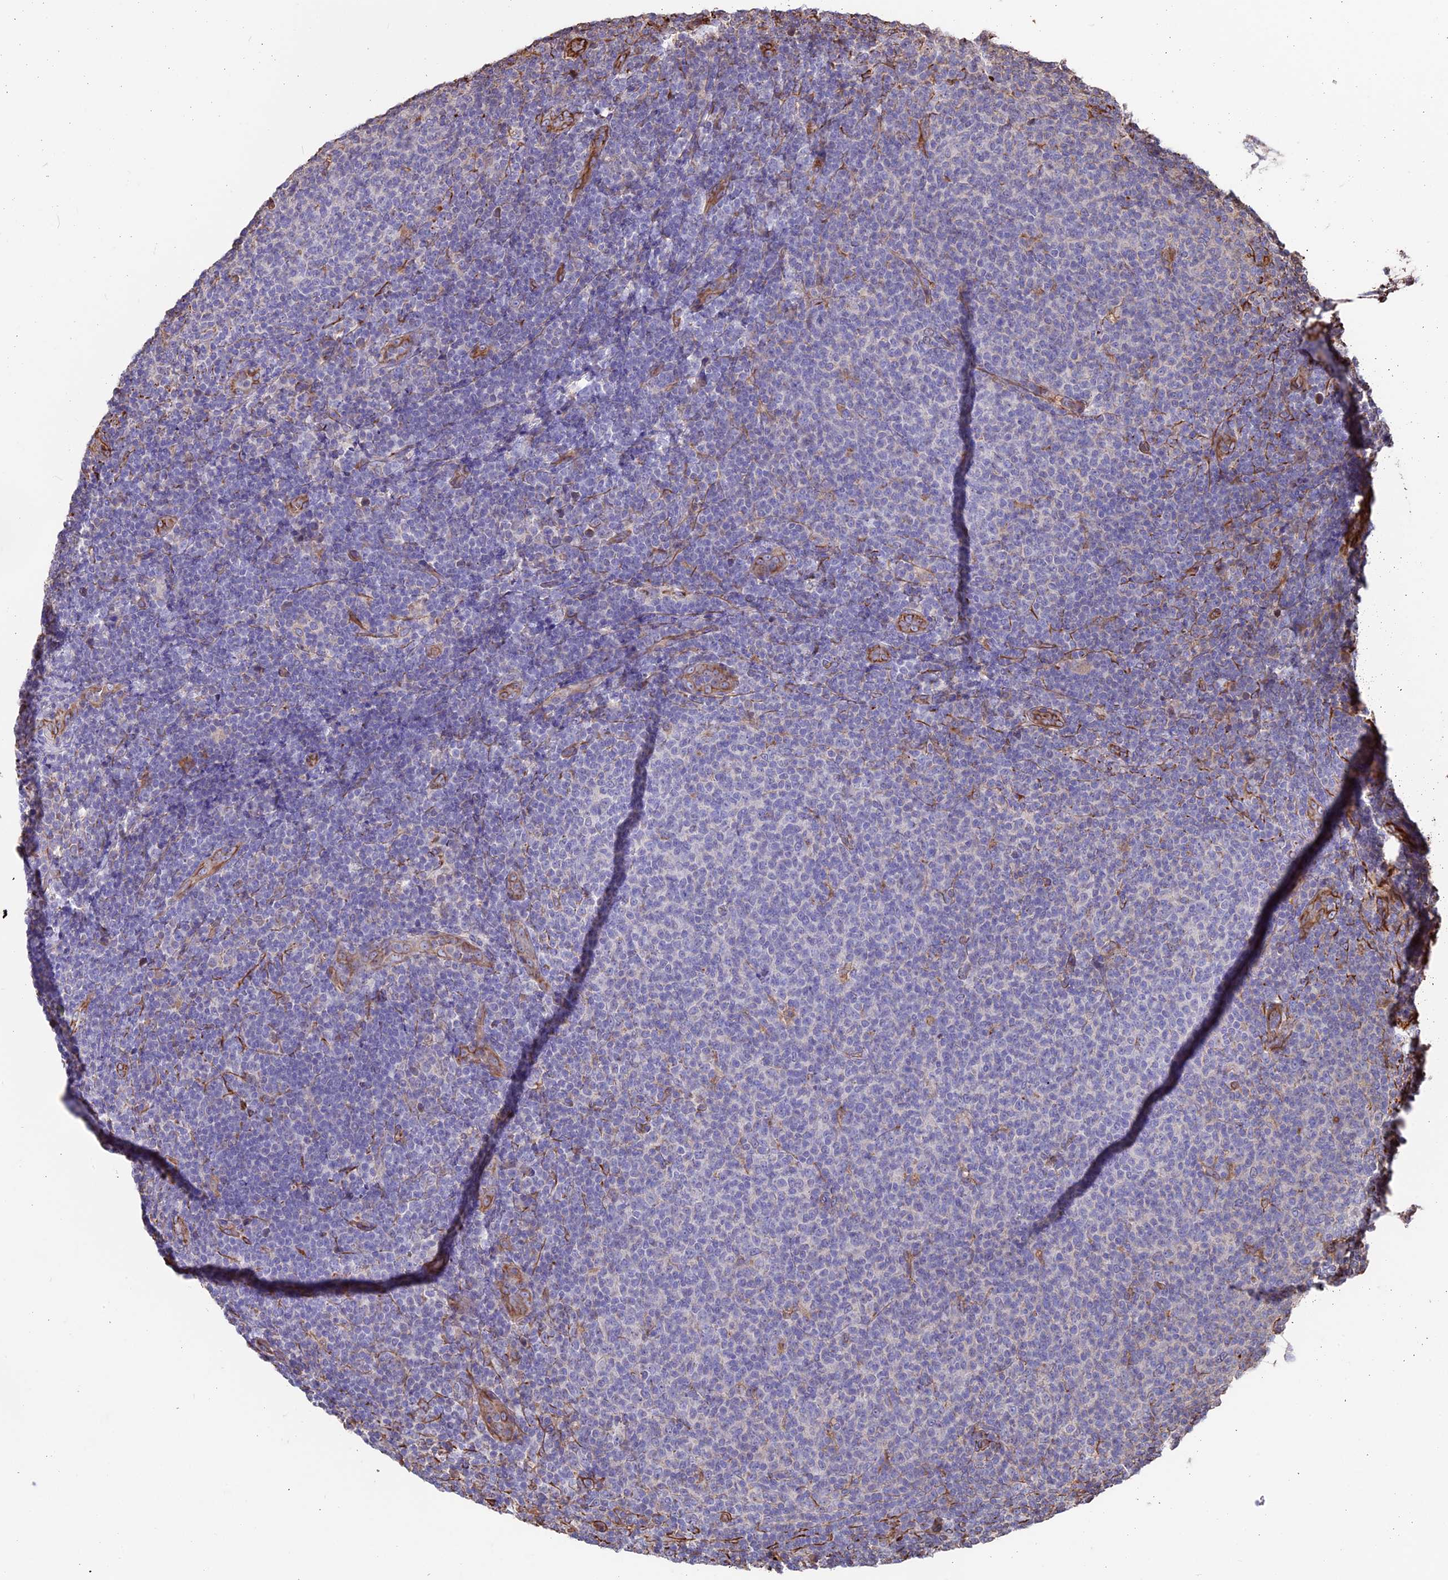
{"staining": {"intensity": "negative", "quantity": "none", "location": "none"}, "tissue": "lymphoma", "cell_type": "Tumor cells", "image_type": "cancer", "snomed": [{"axis": "morphology", "description": "Malignant lymphoma, non-Hodgkin's type, Low grade"}, {"axis": "topography", "description": "Lymph node"}], "caption": "The immunohistochemistry histopathology image has no significant expression in tumor cells of lymphoma tissue. The staining was performed using DAB (3,3'-diaminobenzidine) to visualize the protein expression in brown, while the nuclei were stained in blue with hematoxylin (Magnification: 20x).", "gene": "SEH1L", "patient": {"sex": "male", "age": 66}}